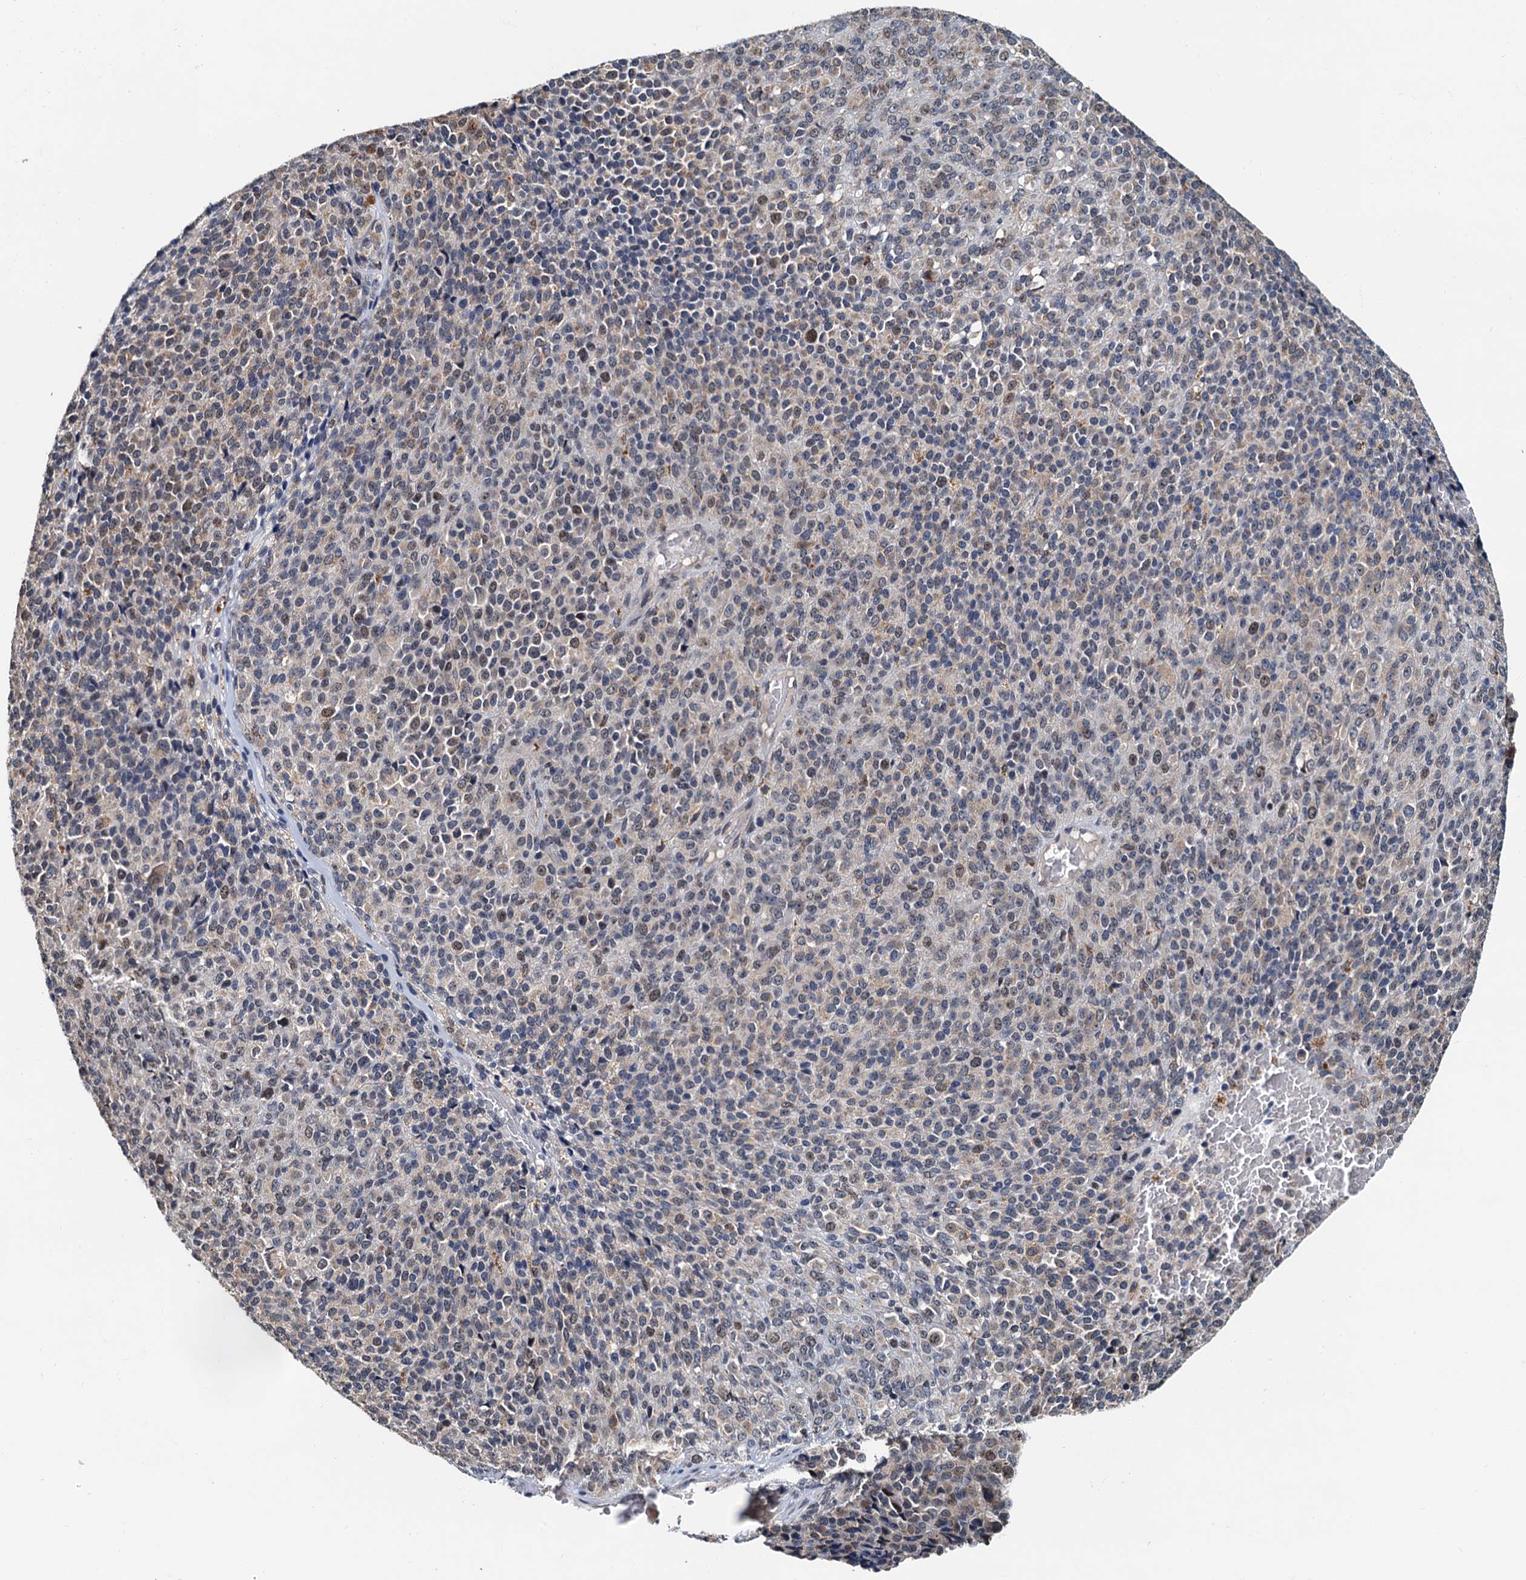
{"staining": {"intensity": "weak", "quantity": "25%-75%", "location": "cytoplasmic/membranous"}, "tissue": "melanoma", "cell_type": "Tumor cells", "image_type": "cancer", "snomed": [{"axis": "morphology", "description": "Malignant melanoma, Metastatic site"}, {"axis": "topography", "description": "Brain"}], "caption": "Human melanoma stained for a protein (brown) reveals weak cytoplasmic/membranous positive positivity in about 25%-75% of tumor cells.", "gene": "MCMBP", "patient": {"sex": "female", "age": 56}}